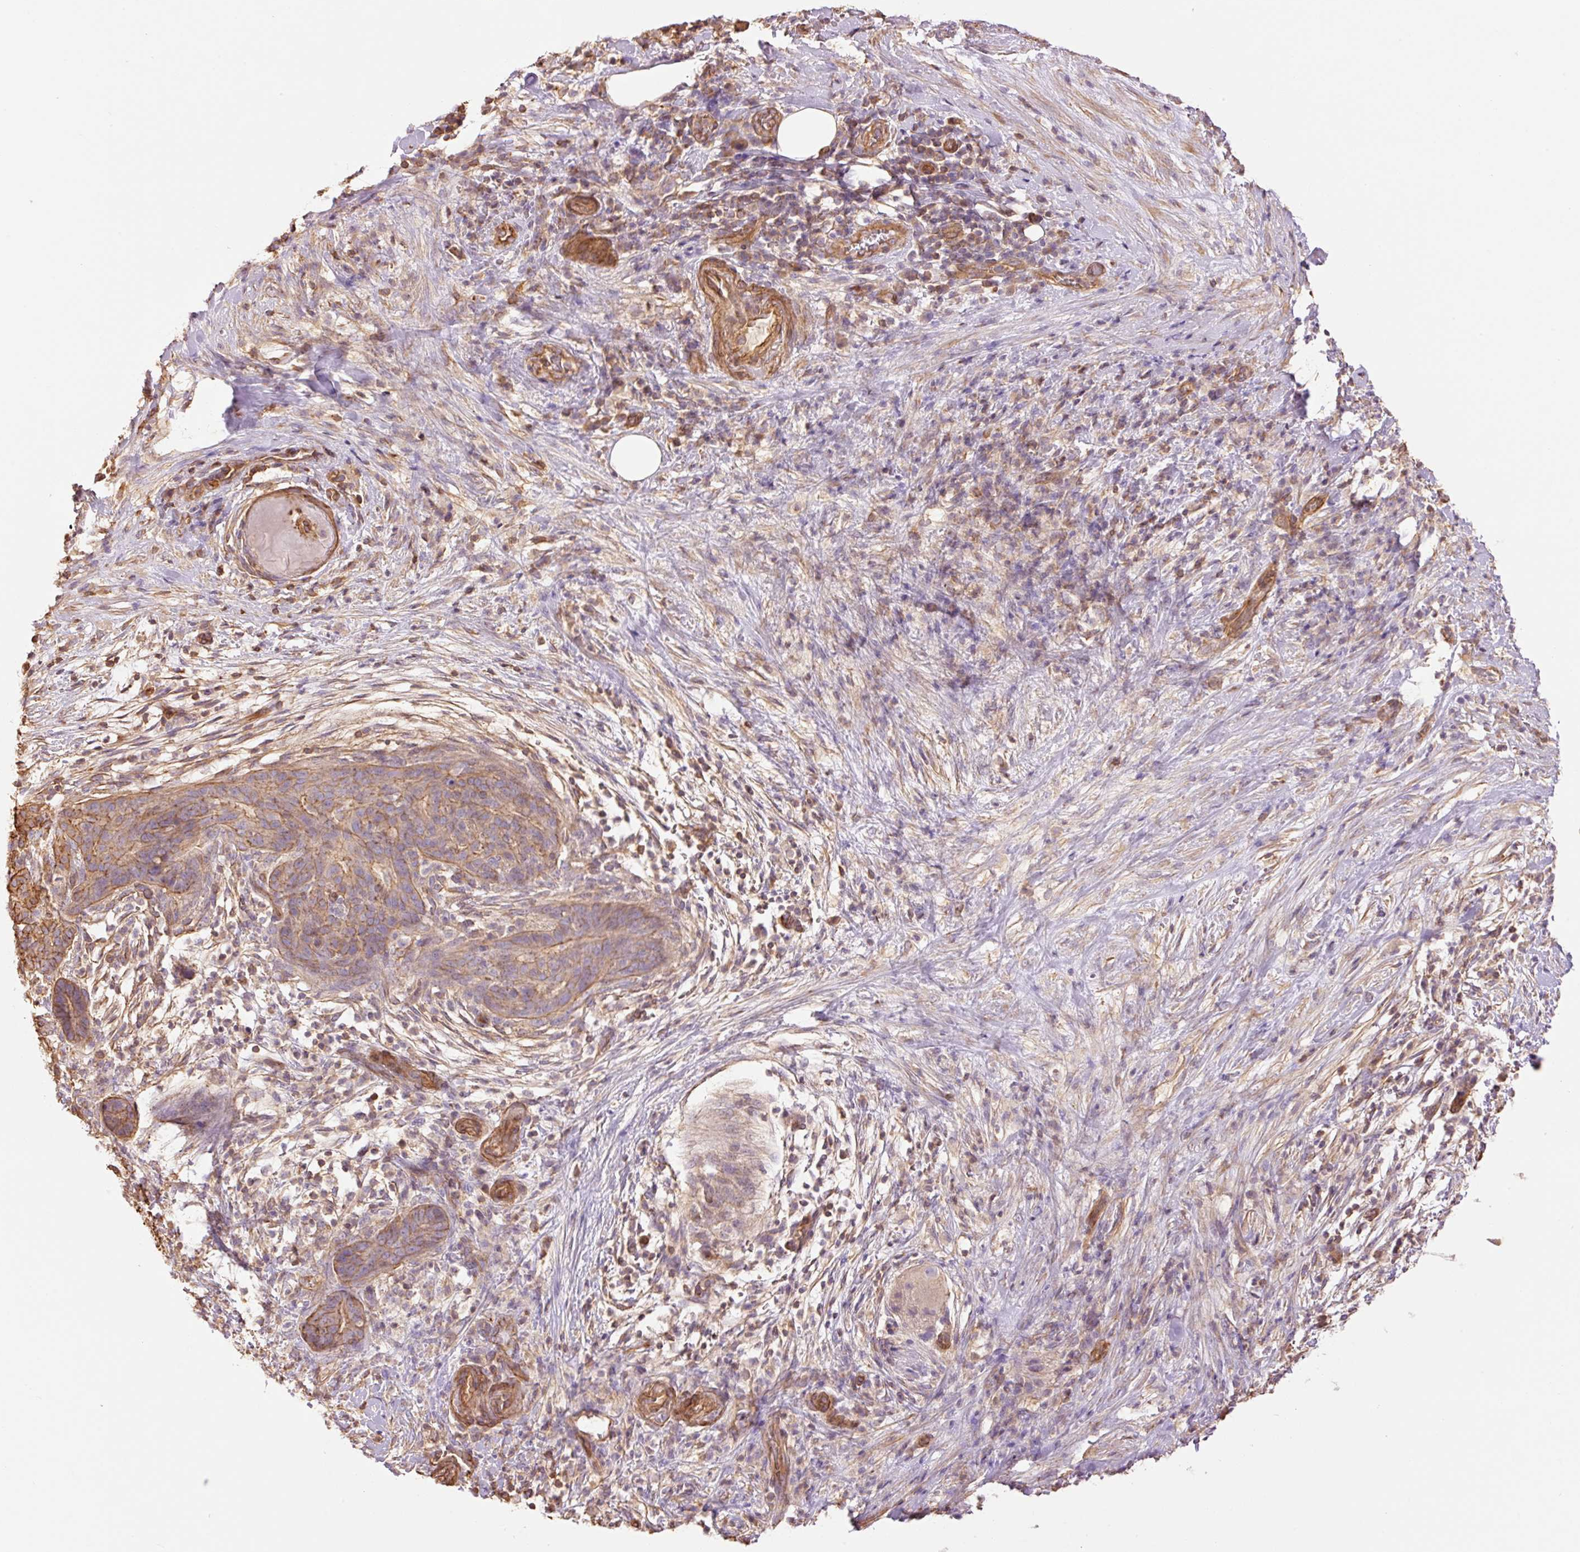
{"staining": {"intensity": "moderate", "quantity": ">75%", "location": "cytoplasmic/membranous"}, "tissue": "pancreatic cancer", "cell_type": "Tumor cells", "image_type": "cancer", "snomed": [{"axis": "morphology", "description": "Adenocarcinoma, NOS"}, {"axis": "topography", "description": "Pancreas"}], "caption": "Brown immunohistochemical staining in human pancreatic adenocarcinoma reveals moderate cytoplasmic/membranous staining in approximately >75% of tumor cells.", "gene": "PPP1R1B", "patient": {"sex": "male", "age": 44}}